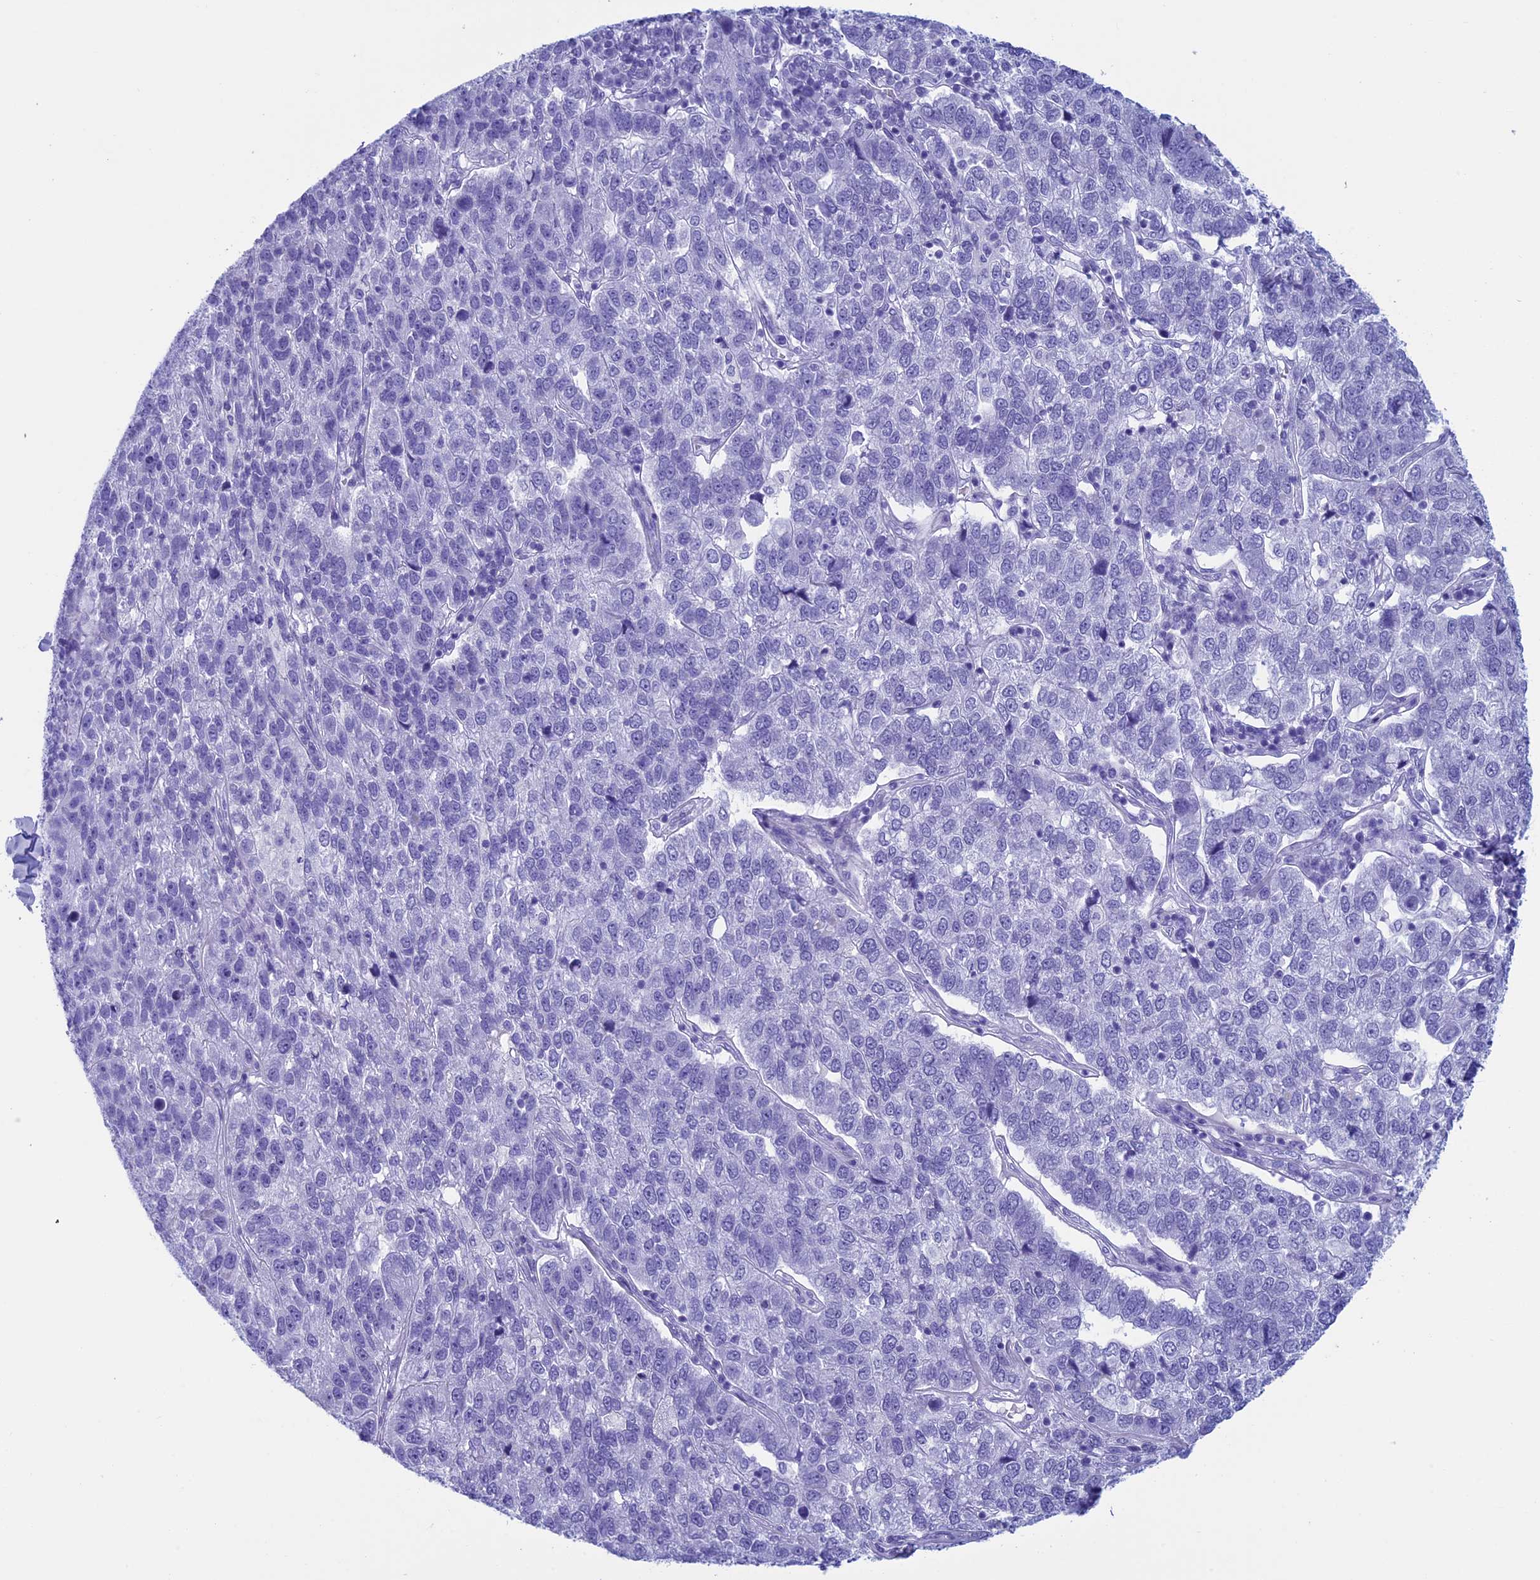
{"staining": {"intensity": "negative", "quantity": "none", "location": "none"}, "tissue": "pancreatic cancer", "cell_type": "Tumor cells", "image_type": "cancer", "snomed": [{"axis": "morphology", "description": "Adenocarcinoma, NOS"}, {"axis": "topography", "description": "Pancreas"}], "caption": "A high-resolution histopathology image shows immunohistochemistry staining of pancreatic adenocarcinoma, which demonstrates no significant positivity in tumor cells. The staining is performed using DAB brown chromogen with nuclei counter-stained in using hematoxylin.", "gene": "FAM169A", "patient": {"sex": "female", "age": 61}}